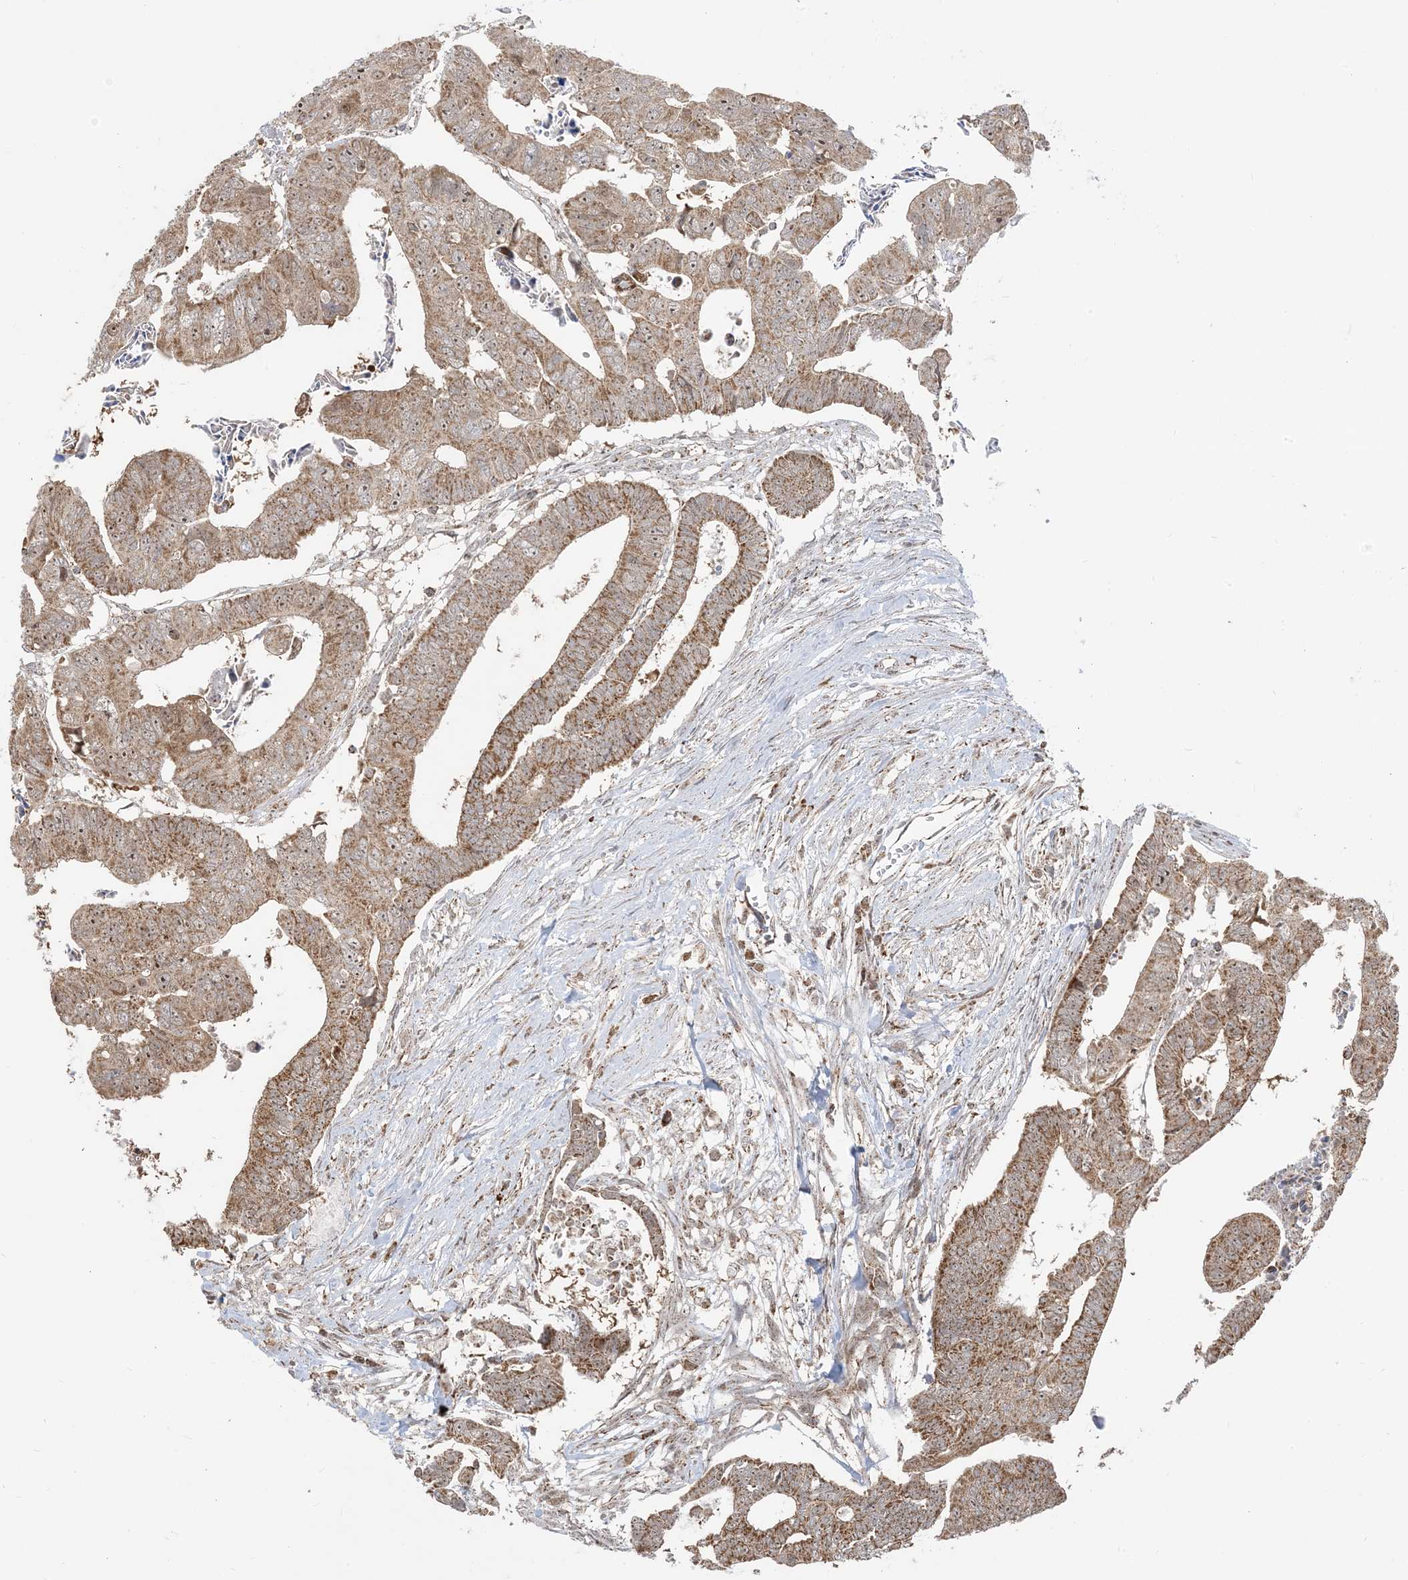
{"staining": {"intensity": "moderate", "quantity": ">75%", "location": "cytoplasmic/membranous,nuclear"}, "tissue": "colorectal cancer", "cell_type": "Tumor cells", "image_type": "cancer", "snomed": [{"axis": "morphology", "description": "Adenocarcinoma, NOS"}, {"axis": "topography", "description": "Rectum"}], "caption": "Immunohistochemical staining of colorectal cancer reveals moderate cytoplasmic/membranous and nuclear protein positivity in about >75% of tumor cells. (DAB = brown stain, brightfield microscopy at high magnification).", "gene": "MAPKBP1", "patient": {"sex": "female", "age": 65}}